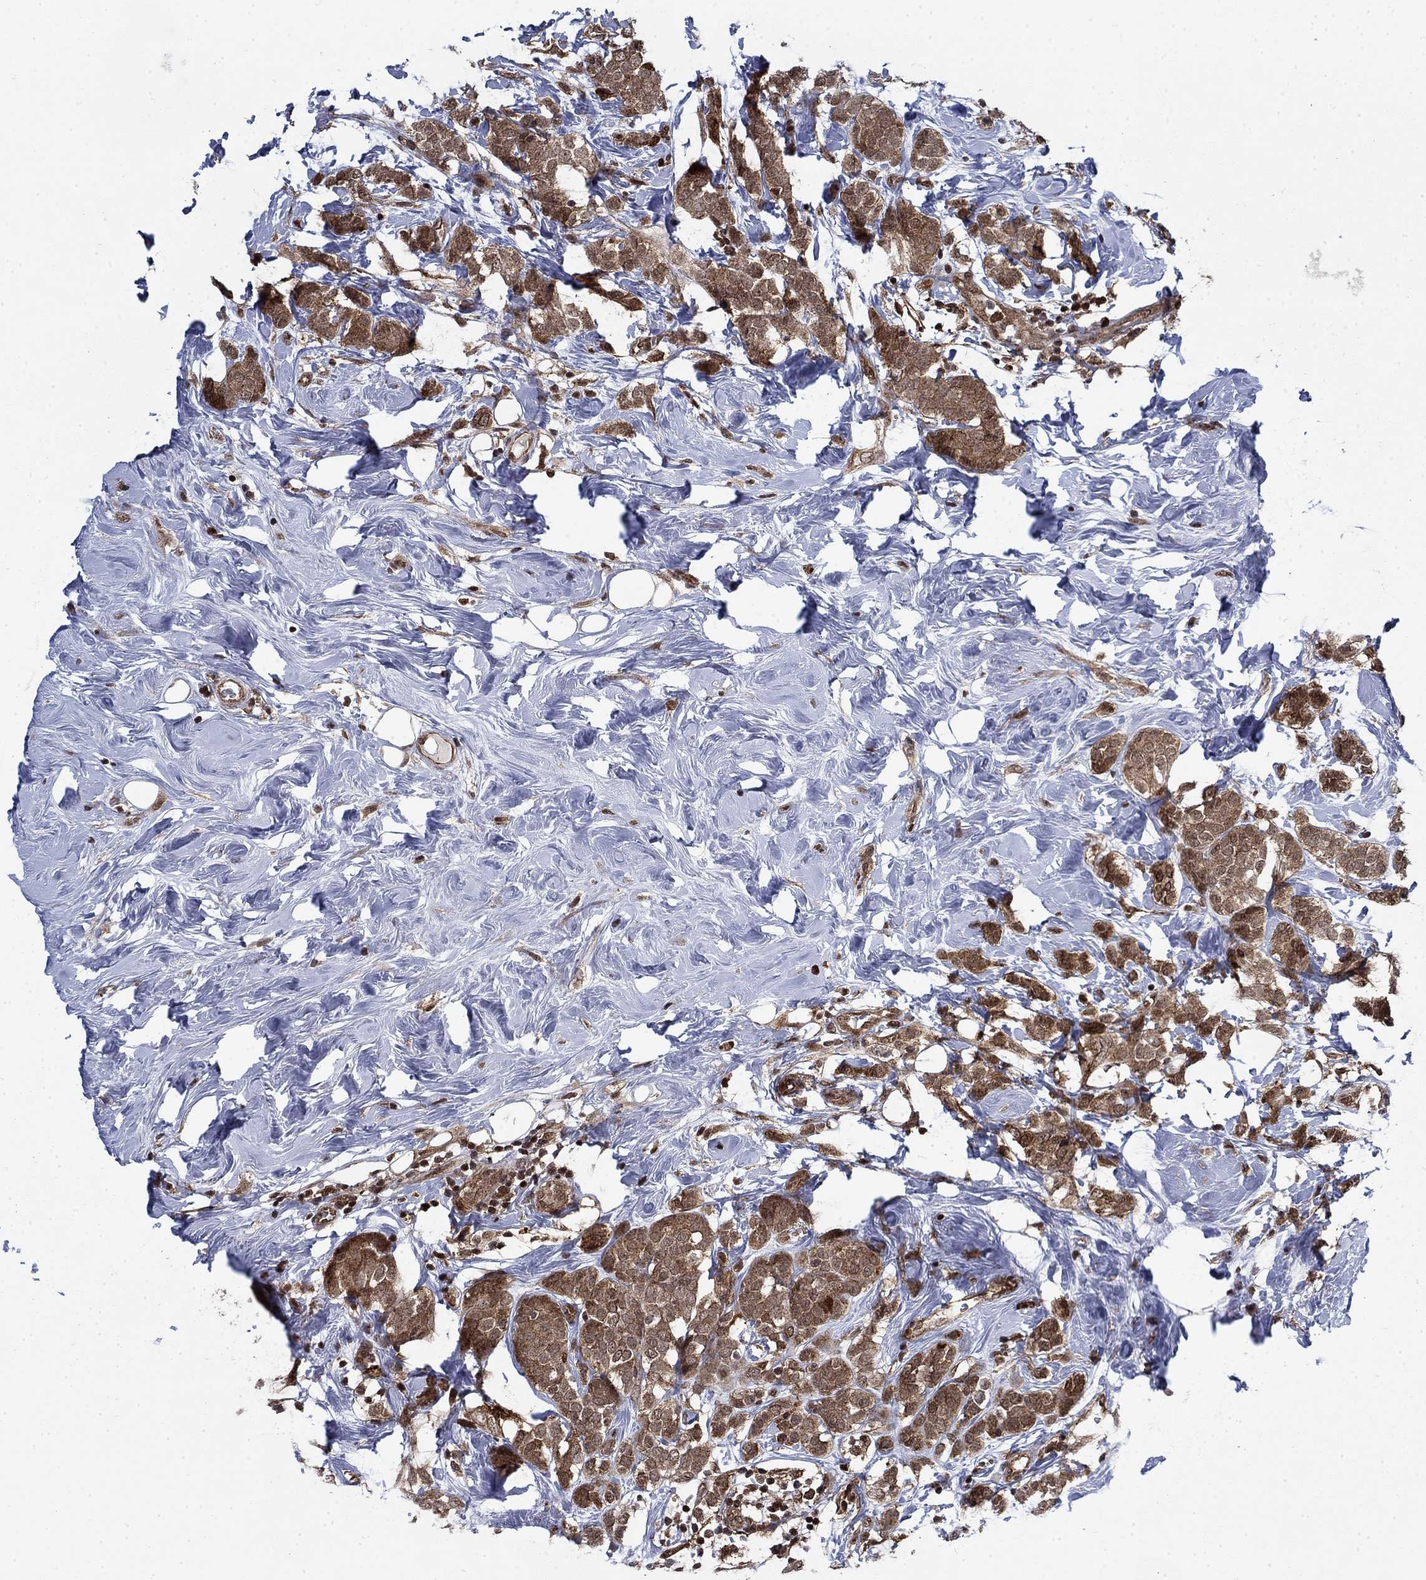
{"staining": {"intensity": "moderate", "quantity": ">75%", "location": "cytoplasmic/membranous"}, "tissue": "breast cancer", "cell_type": "Tumor cells", "image_type": "cancer", "snomed": [{"axis": "morphology", "description": "Lobular carcinoma"}, {"axis": "topography", "description": "Breast"}], "caption": "Tumor cells reveal moderate cytoplasmic/membranous expression in approximately >75% of cells in breast lobular carcinoma. The protein is stained brown, and the nuclei are stained in blue (DAB IHC with brightfield microscopy, high magnification).", "gene": "DNAJA1", "patient": {"sex": "female", "age": 49}}